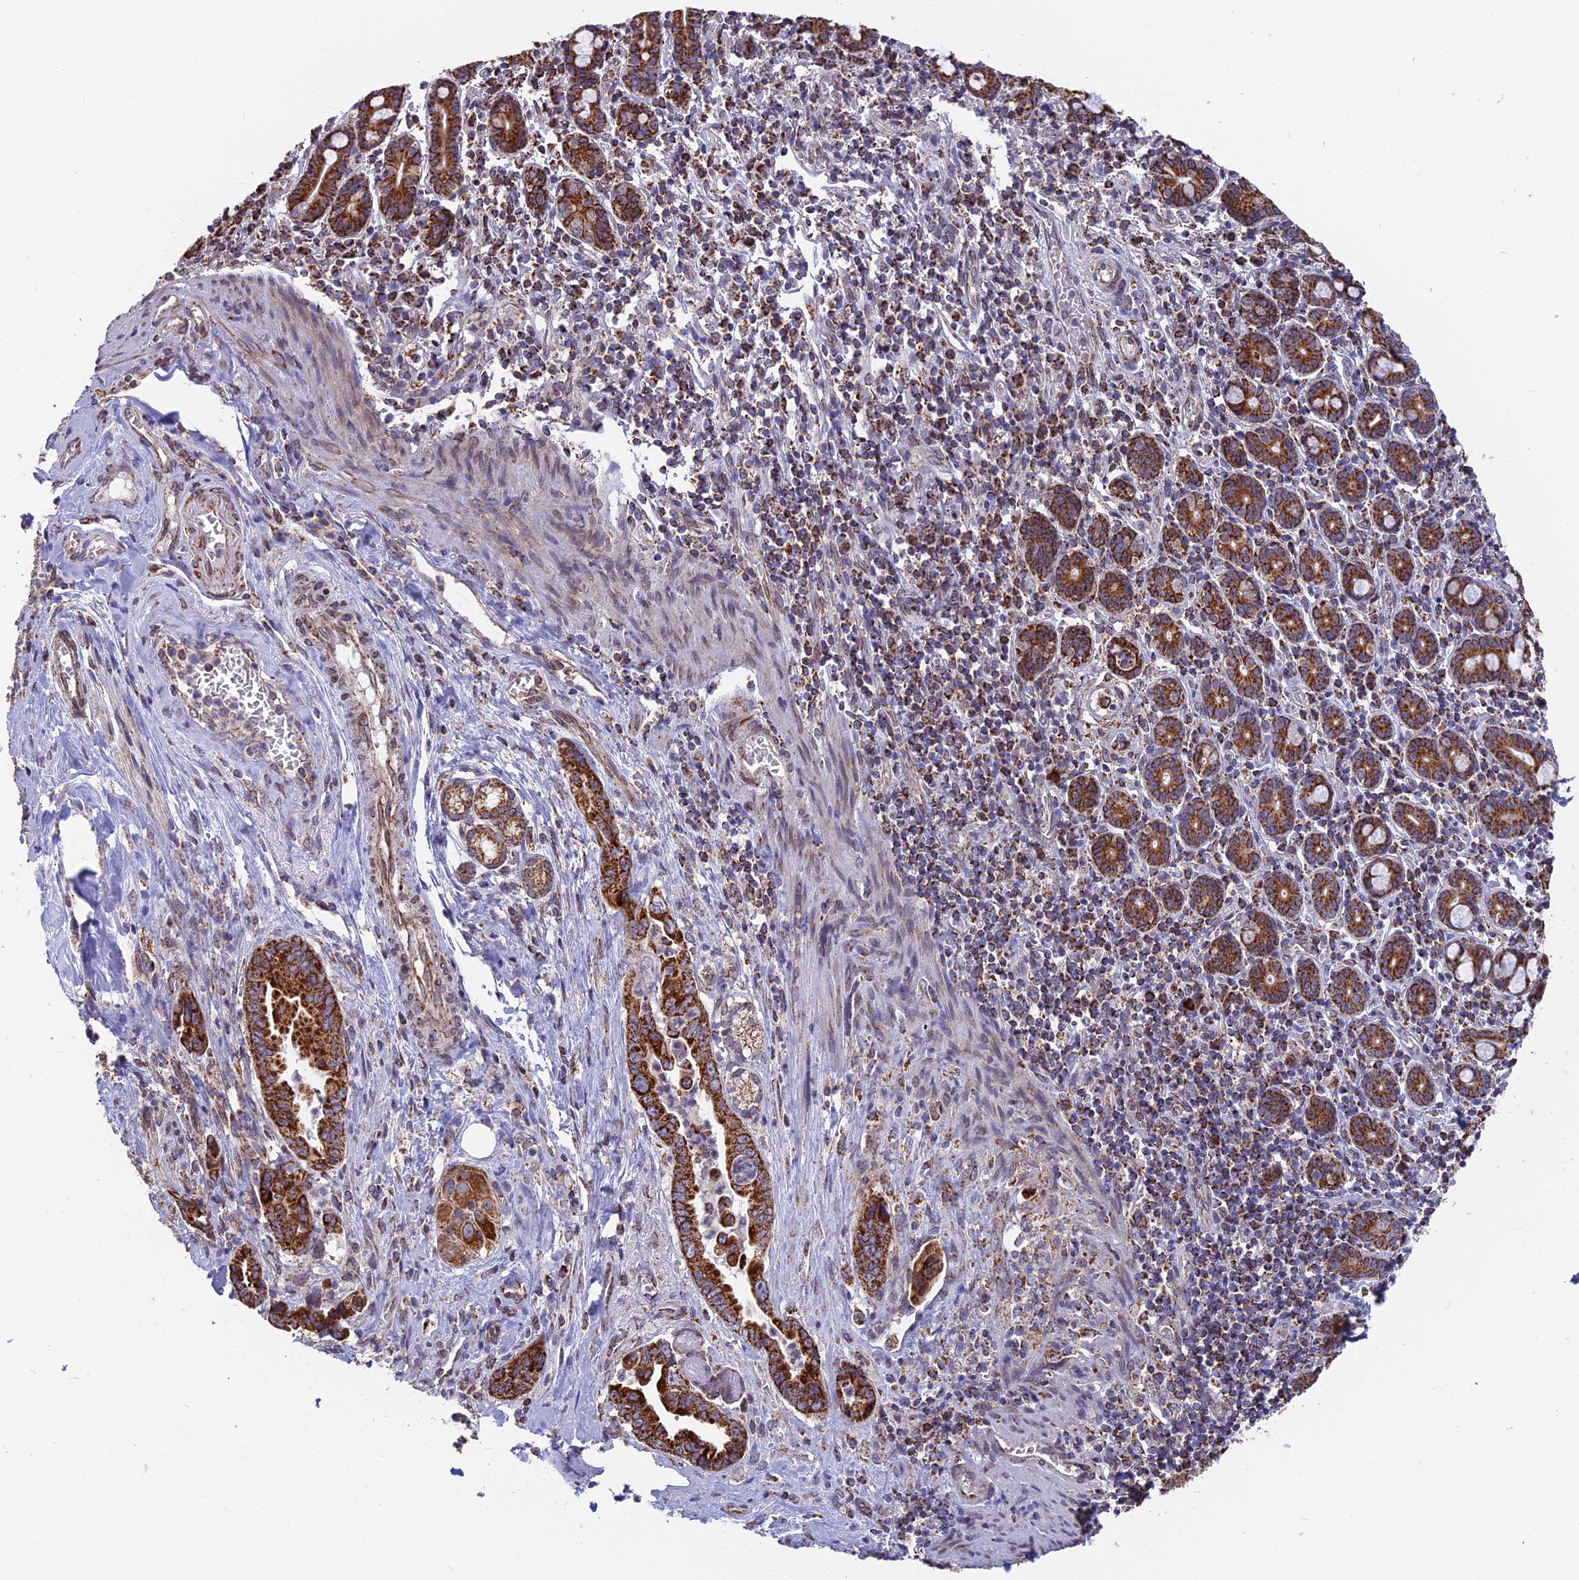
{"staining": {"intensity": "strong", "quantity": ">75%", "location": "cytoplasmic/membranous"}, "tissue": "pancreatic cancer", "cell_type": "Tumor cells", "image_type": "cancer", "snomed": [{"axis": "morphology", "description": "Adenocarcinoma, NOS"}, {"axis": "topography", "description": "Pancreas"}], "caption": "The immunohistochemical stain shows strong cytoplasmic/membranous expression in tumor cells of pancreatic cancer tissue.", "gene": "CS", "patient": {"sex": "male", "age": 70}}